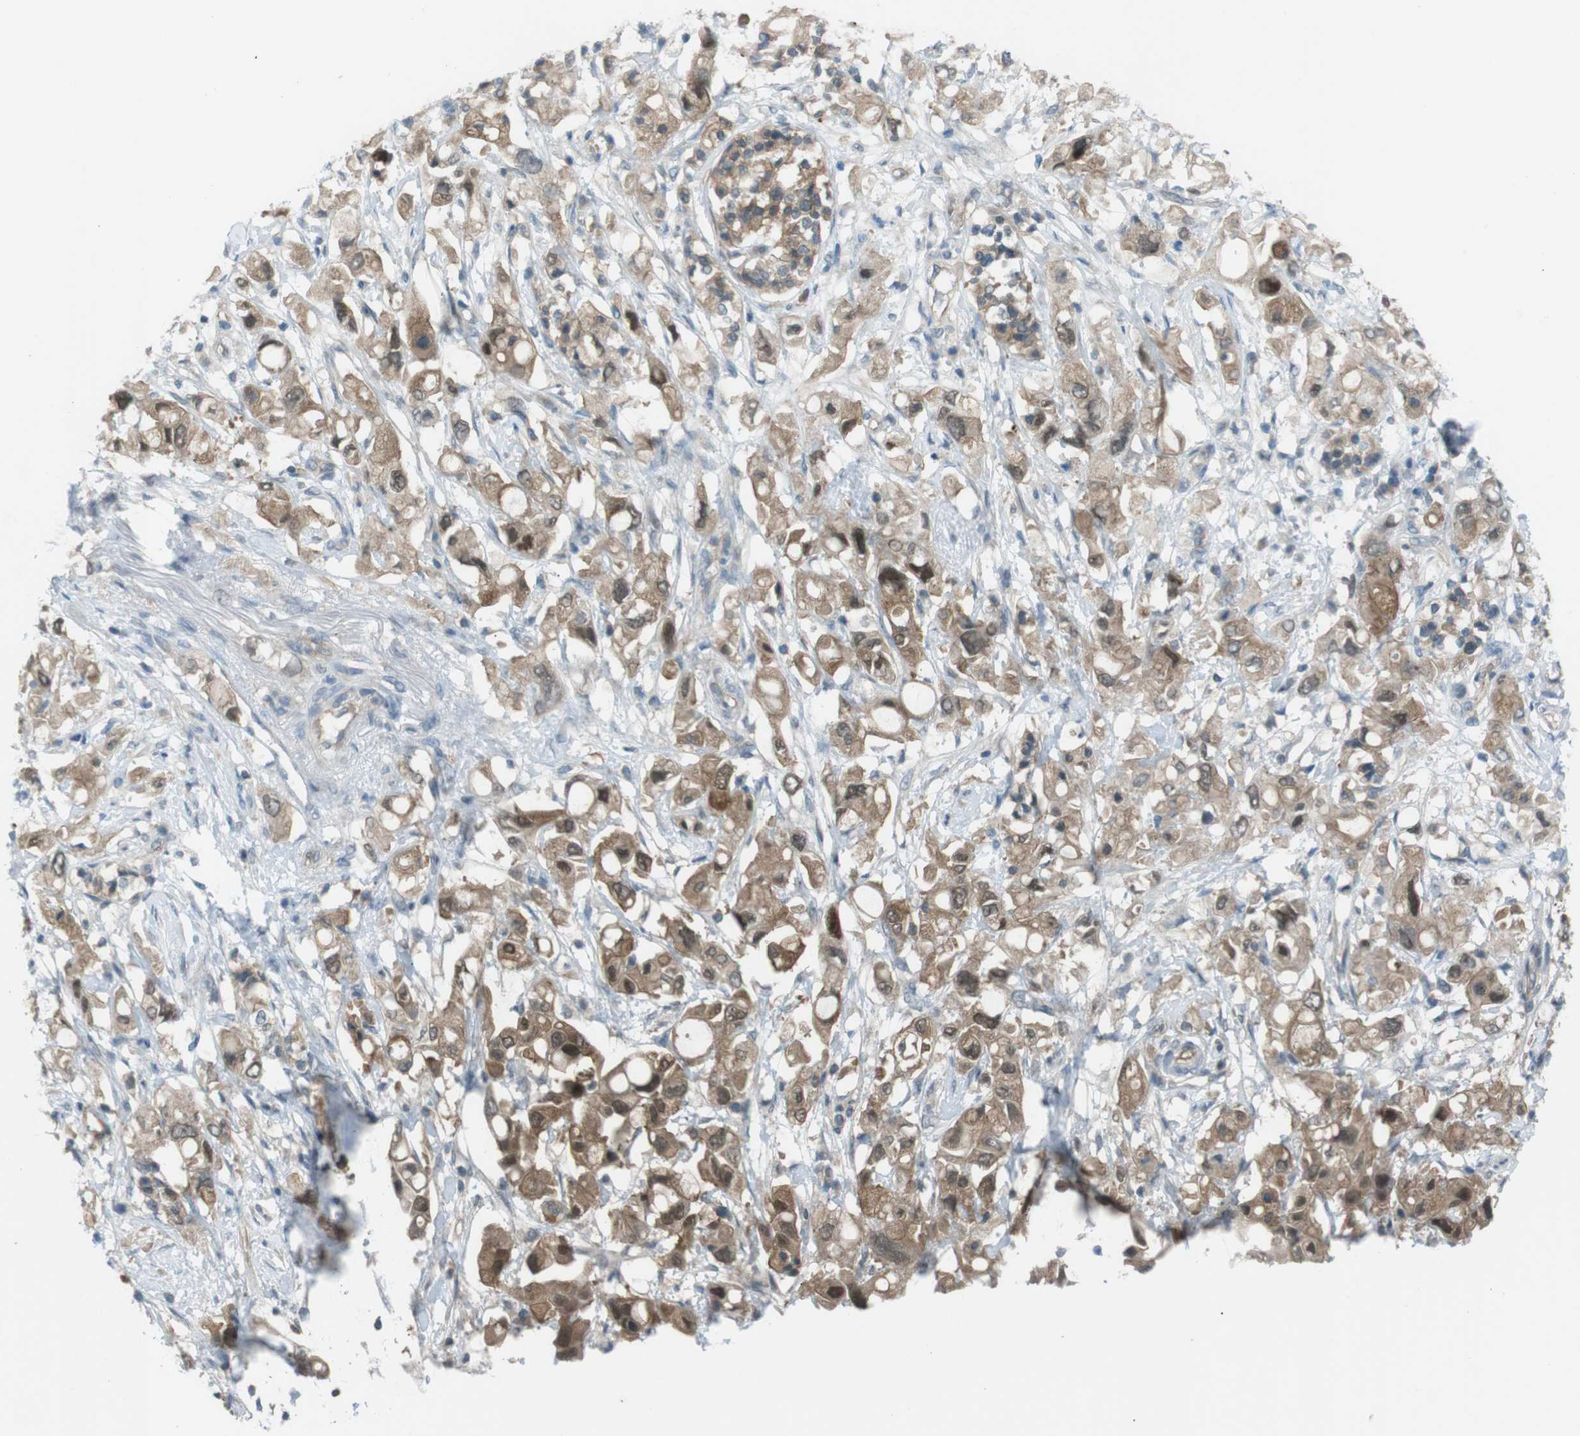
{"staining": {"intensity": "moderate", "quantity": ">75%", "location": "cytoplasmic/membranous,nuclear"}, "tissue": "pancreatic cancer", "cell_type": "Tumor cells", "image_type": "cancer", "snomed": [{"axis": "morphology", "description": "Adenocarcinoma, NOS"}, {"axis": "topography", "description": "Pancreas"}], "caption": "The immunohistochemical stain shows moderate cytoplasmic/membranous and nuclear expression in tumor cells of adenocarcinoma (pancreatic) tissue. (DAB (3,3'-diaminobenzidine) = brown stain, brightfield microscopy at high magnification).", "gene": "ZDHHC20", "patient": {"sex": "female", "age": 56}}